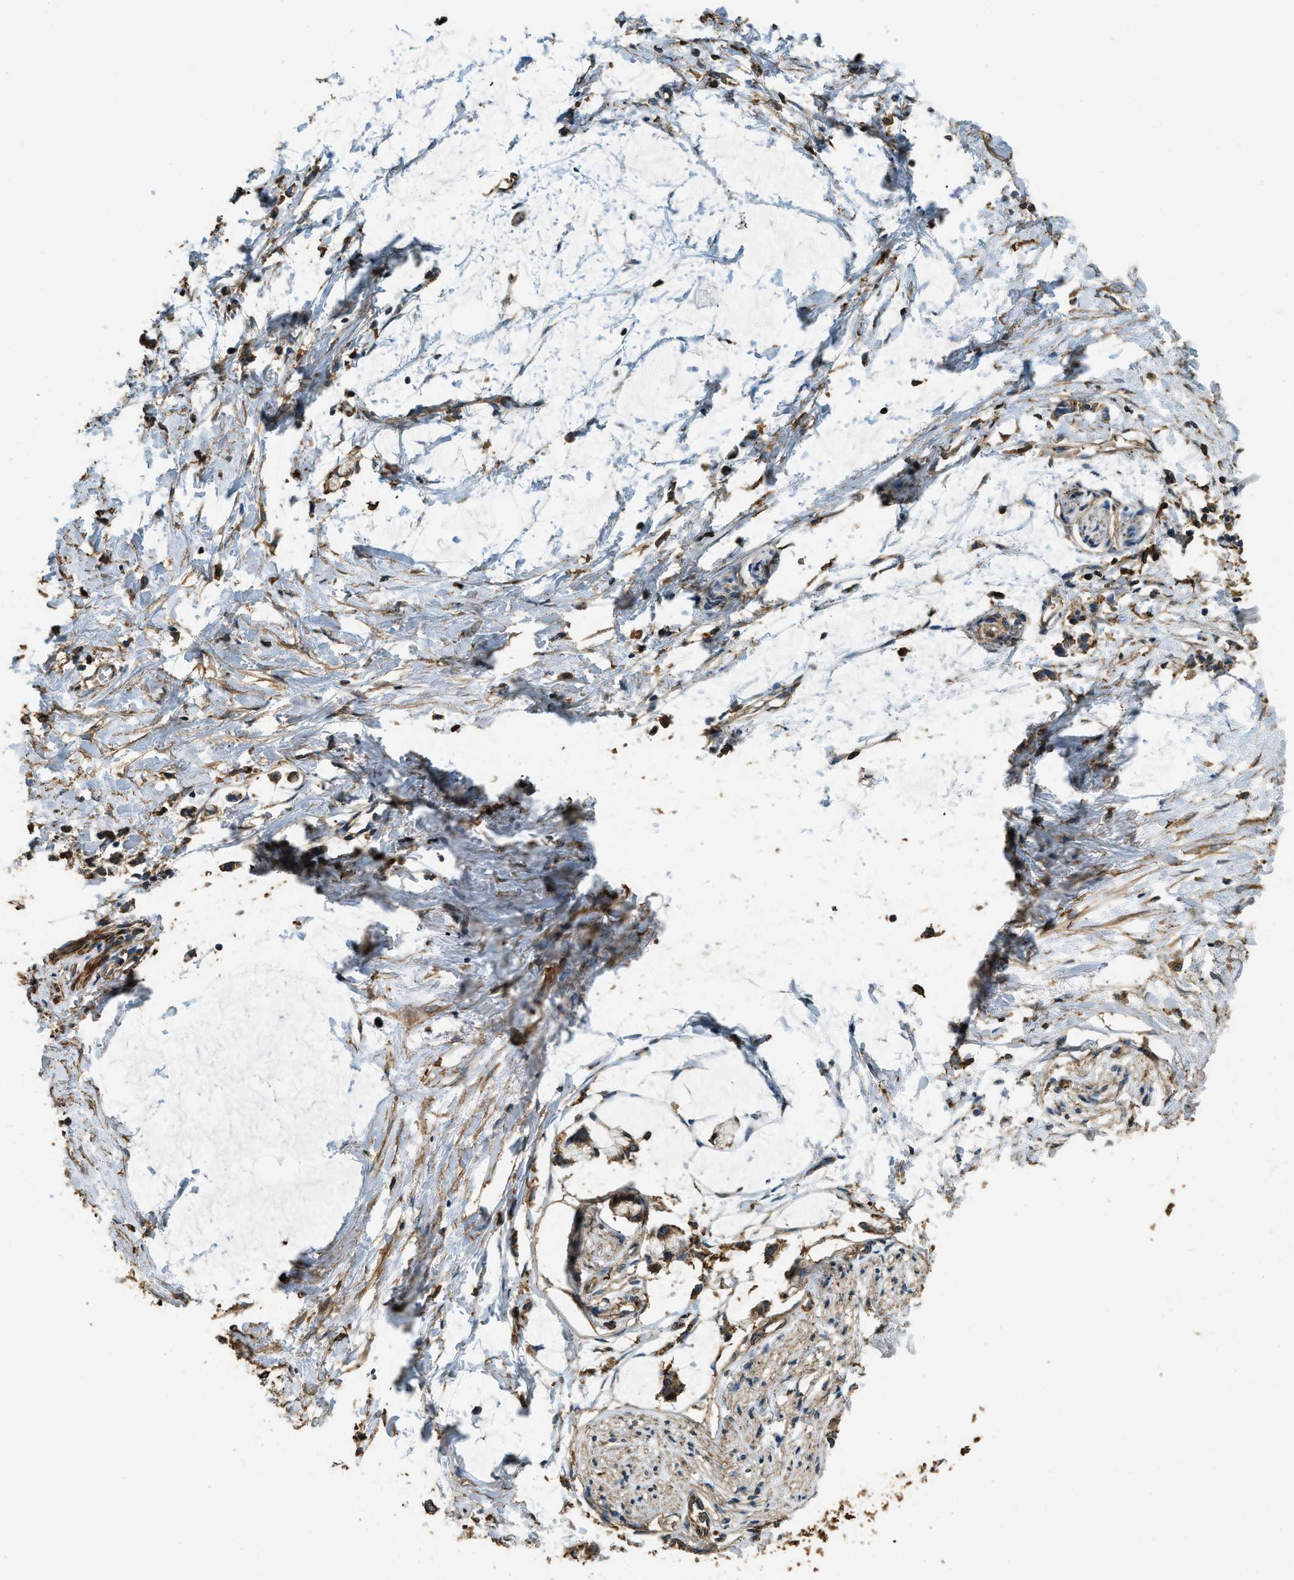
{"staining": {"intensity": "strong", "quantity": ">75%", "location": "cytoplasmic/membranous"}, "tissue": "adipose tissue", "cell_type": "Adipocytes", "image_type": "normal", "snomed": [{"axis": "morphology", "description": "Normal tissue, NOS"}, {"axis": "morphology", "description": "Adenocarcinoma, NOS"}, {"axis": "topography", "description": "Colon"}, {"axis": "topography", "description": "Peripheral nerve tissue"}], "caption": "Immunohistochemical staining of unremarkable human adipose tissue exhibits strong cytoplasmic/membranous protein expression in about >75% of adipocytes.", "gene": "ERGIC1", "patient": {"sex": "male", "age": 14}}